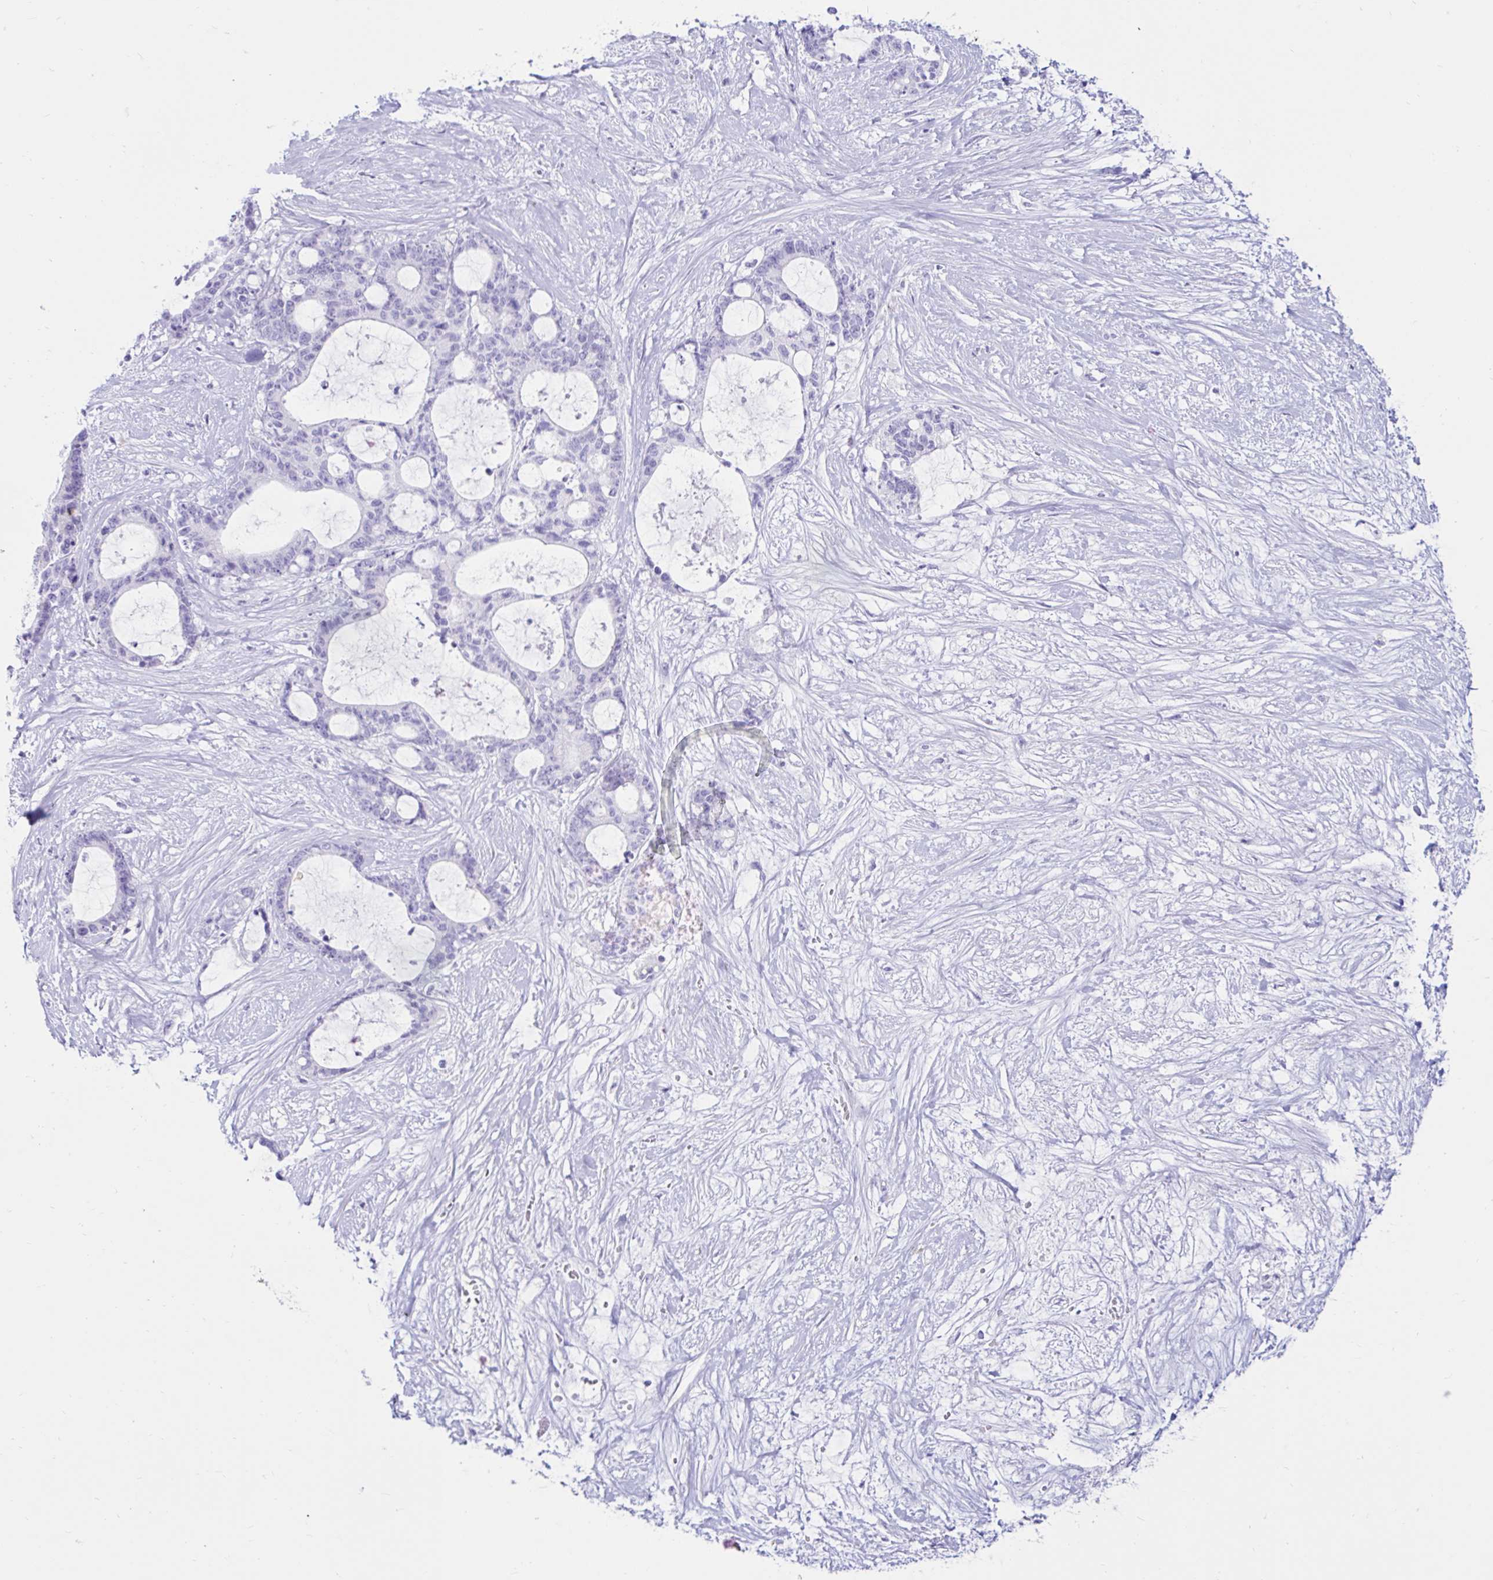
{"staining": {"intensity": "negative", "quantity": "none", "location": "none"}, "tissue": "liver cancer", "cell_type": "Tumor cells", "image_type": "cancer", "snomed": [{"axis": "morphology", "description": "Normal tissue, NOS"}, {"axis": "morphology", "description": "Cholangiocarcinoma"}, {"axis": "topography", "description": "Liver"}, {"axis": "topography", "description": "Peripheral nerve tissue"}], "caption": "A micrograph of human liver cancer (cholangiocarcinoma) is negative for staining in tumor cells.", "gene": "BEST1", "patient": {"sex": "female", "age": 73}}